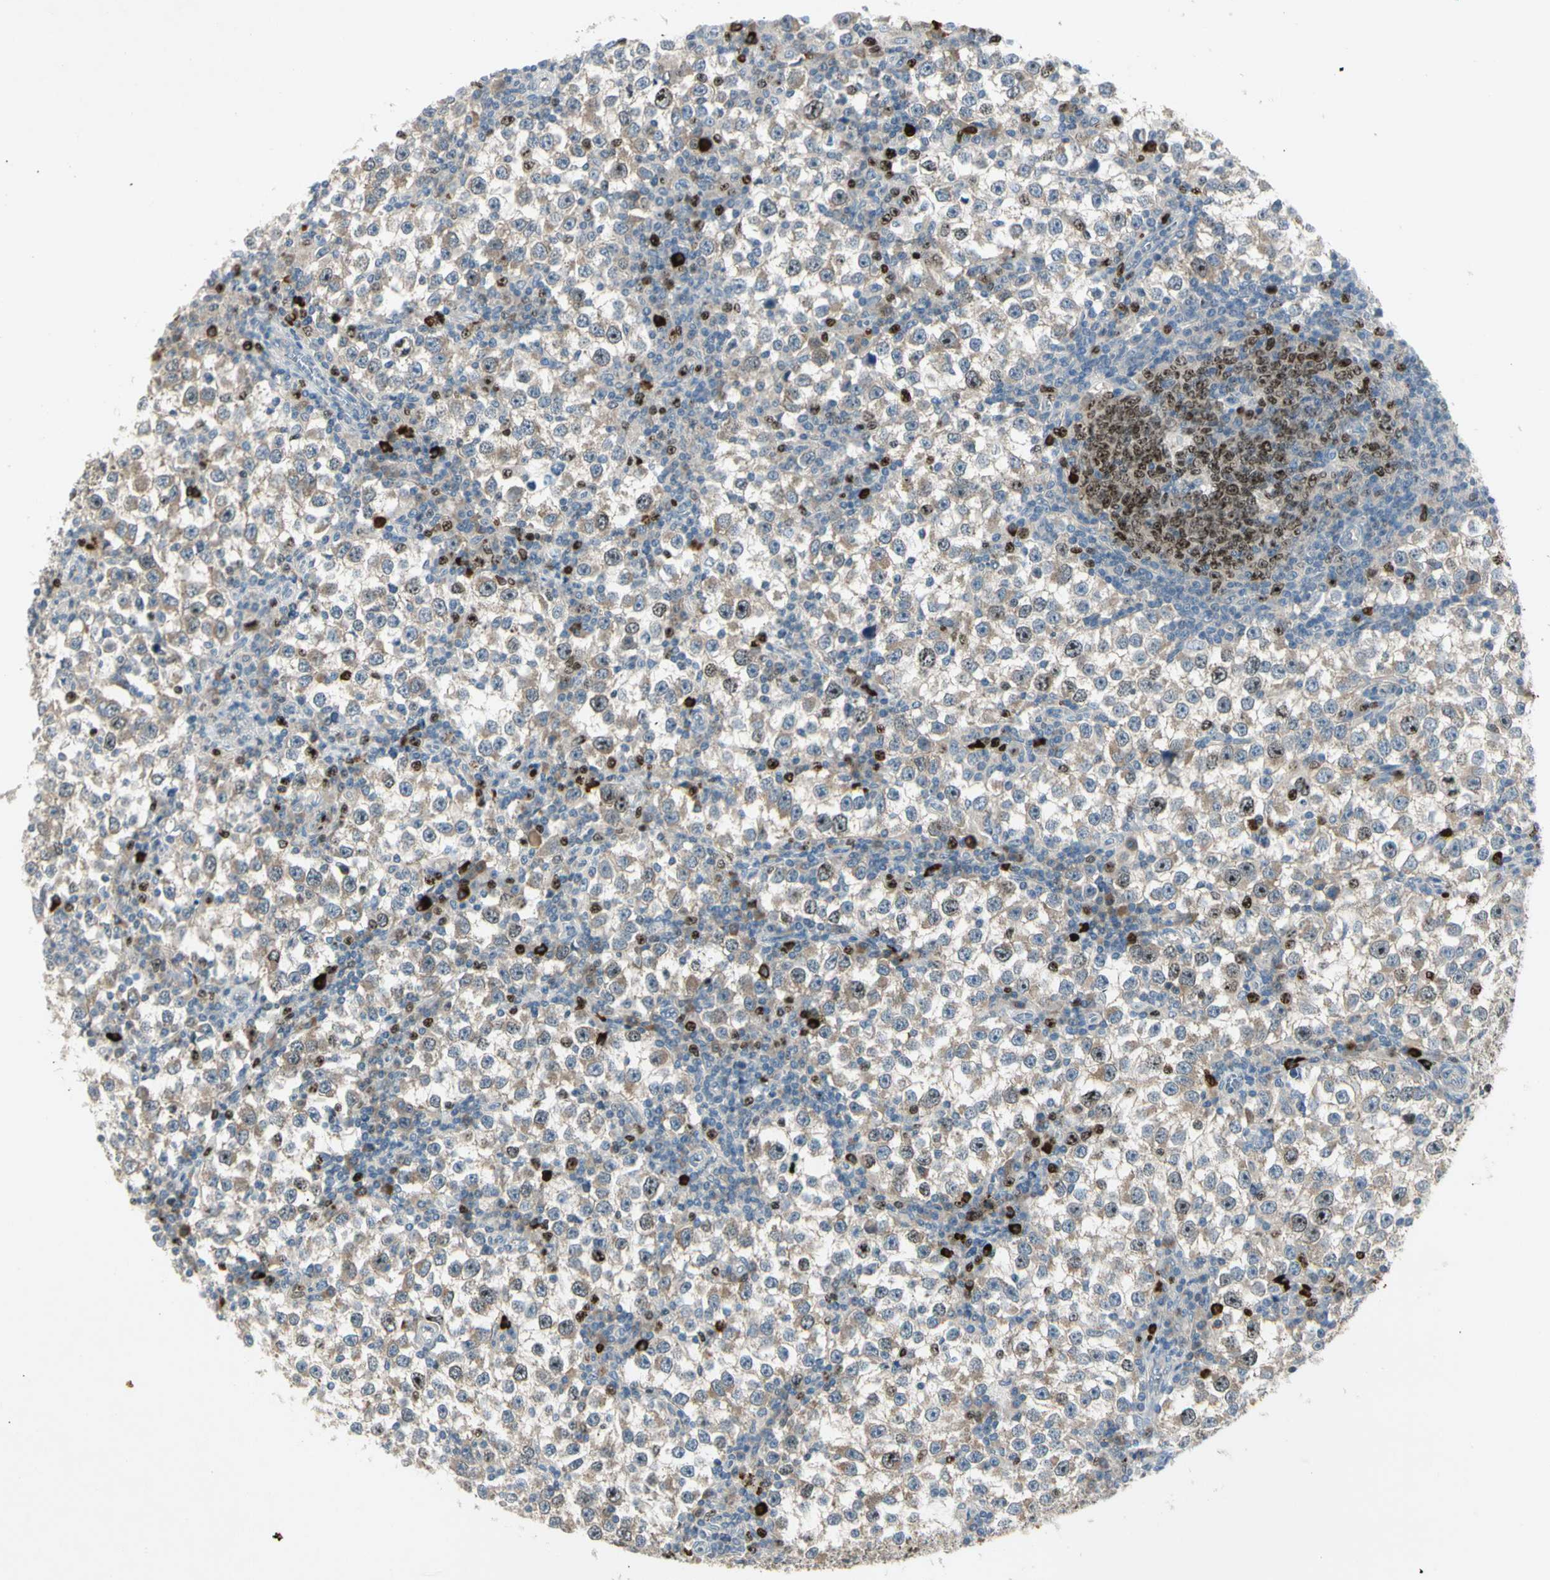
{"staining": {"intensity": "weak", "quantity": "25%-75%", "location": "cytoplasmic/membranous,nuclear"}, "tissue": "testis cancer", "cell_type": "Tumor cells", "image_type": "cancer", "snomed": [{"axis": "morphology", "description": "Seminoma, NOS"}, {"axis": "topography", "description": "Testis"}], "caption": "The histopathology image demonstrates staining of testis seminoma, revealing weak cytoplasmic/membranous and nuclear protein expression (brown color) within tumor cells. Ihc stains the protein of interest in brown and the nuclei are stained blue.", "gene": "PITX1", "patient": {"sex": "male", "age": 65}}